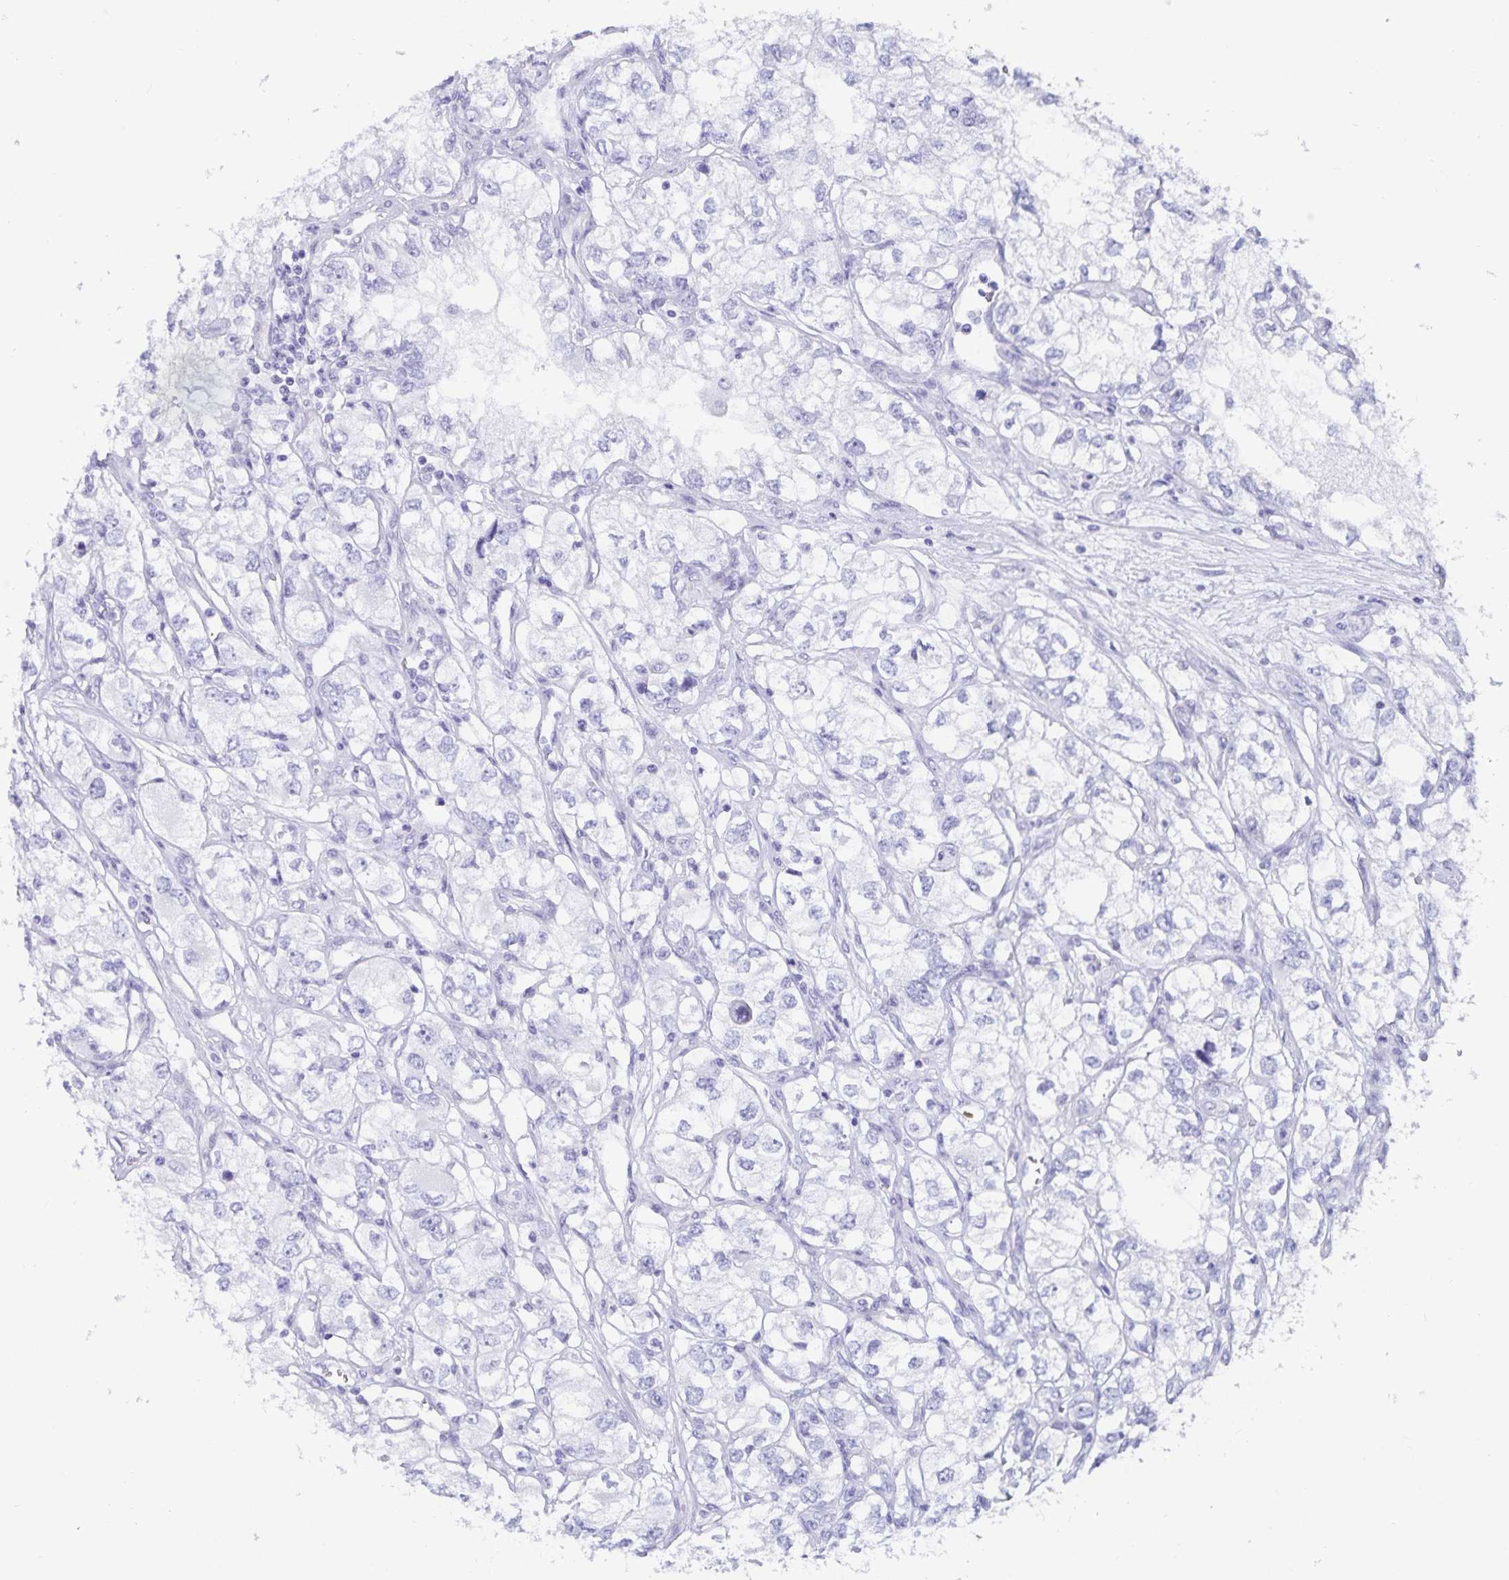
{"staining": {"intensity": "negative", "quantity": "none", "location": "none"}, "tissue": "renal cancer", "cell_type": "Tumor cells", "image_type": "cancer", "snomed": [{"axis": "morphology", "description": "Adenocarcinoma, NOS"}, {"axis": "topography", "description": "Kidney"}], "caption": "Immunohistochemistry (IHC) histopathology image of renal cancer stained for a protein (brown), which shows no positivity in tumor cells. (DAB (3,3'-diaminobenzidine) immunohistochemistry with hematoxylin counter stain).", "gene": "GPR137", "patient": {"sex": "female", "age": 59}}